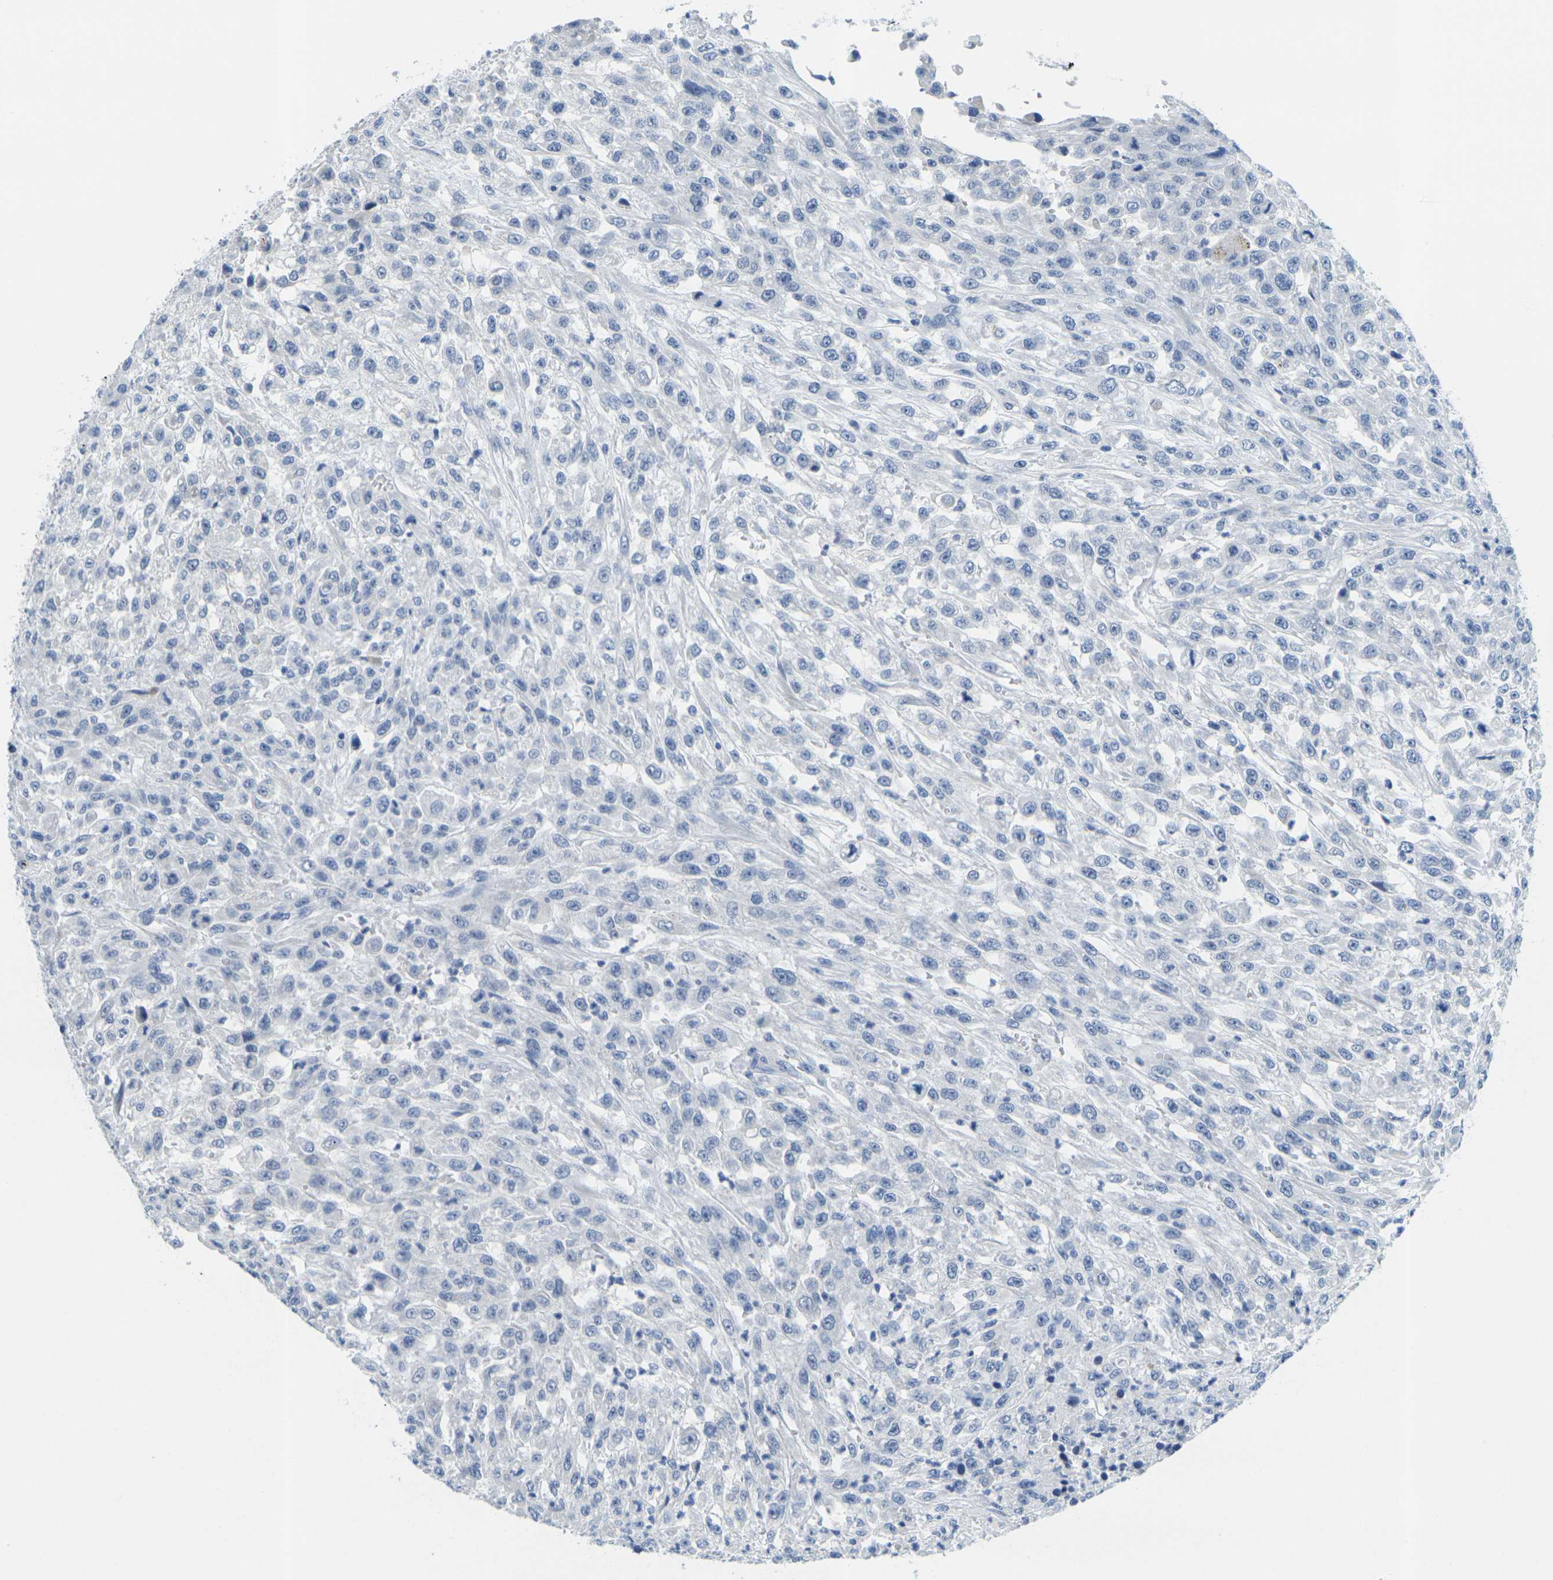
{"staining": {"intensity": "negative", "quantity": "none", "location": "none"}, "tissue": "urothelial cancer", "cell_type": "Tumor cells", "image_type": "cancer", "snomed": [{"axis": "morphology", "description": "Urothelial carcinoma, High grade"}, {"axis": "topography", "description": "Urinary bladder"}], "caption": "Immunohistochemical staining of urothelial carcinoma (high-grade) exhibits no significant staining in tumor cells.", "gene": "GPR15", "patient": {"sex": "male", "age": 46}}